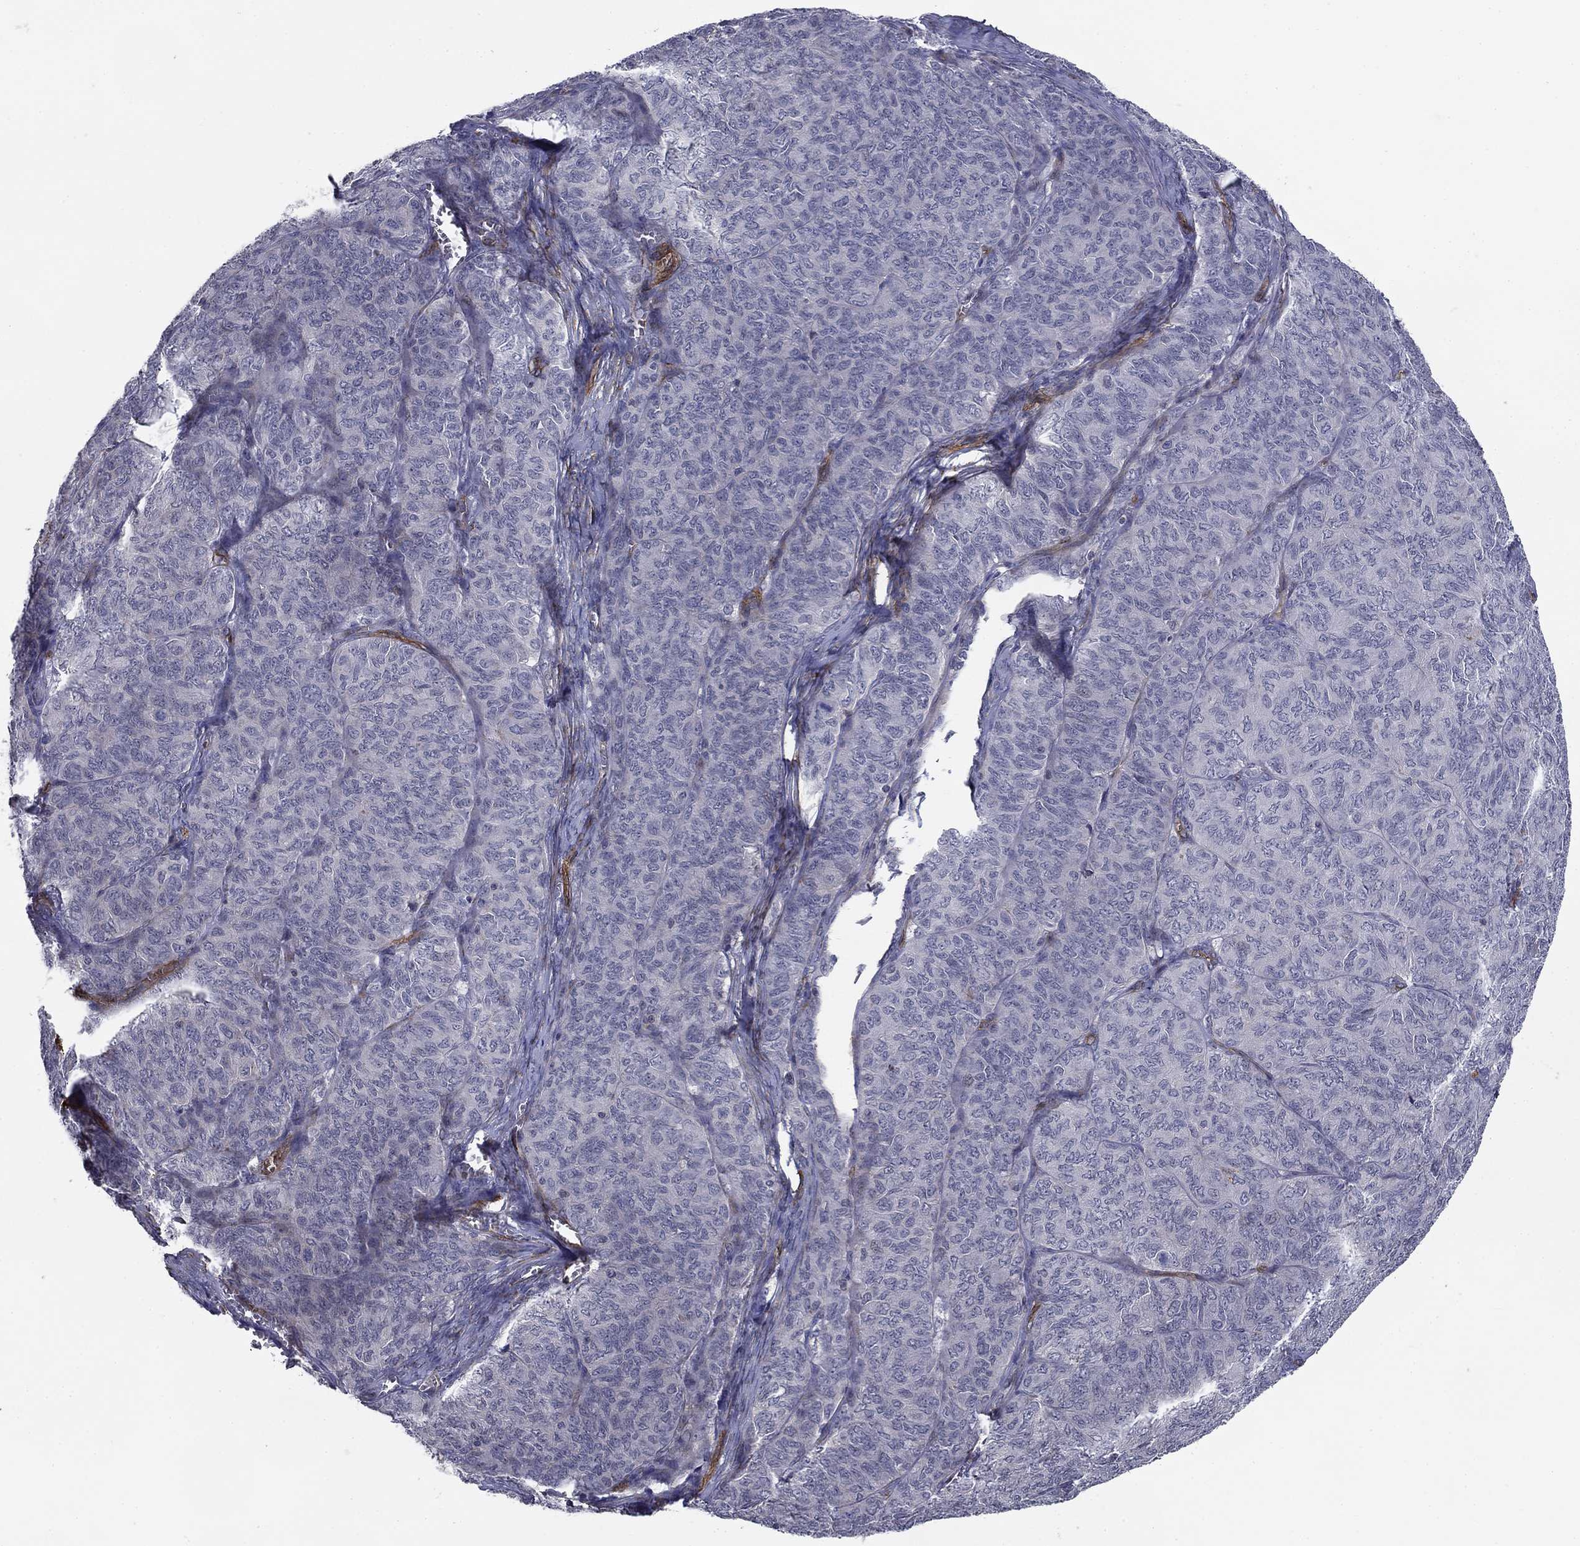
{"staining": {"intensity": "negative", "quantity": "none", "location": "none"}, "tissue": "ovarian cancer", "cell_type": "Tumor cells", "image_type": "cancer", "snomed": [{"axis": "morphology", "description": "Carcinoma, endometroid"}, {"axis": "topography", "description": "Ovary"}], "caption": "IHC micrograph of neoplastic tissue: human endometroid carcinoma (ovarian) stained with DAB (3,3'-diaminobenzidine) demonstrates no significant protein staining in tumor cells. (DAB immunohistochemistry (IHC) with hematoxylin counter stain).", "gene": "SYNC", "patient": {"sex": "female", "age": 80}}